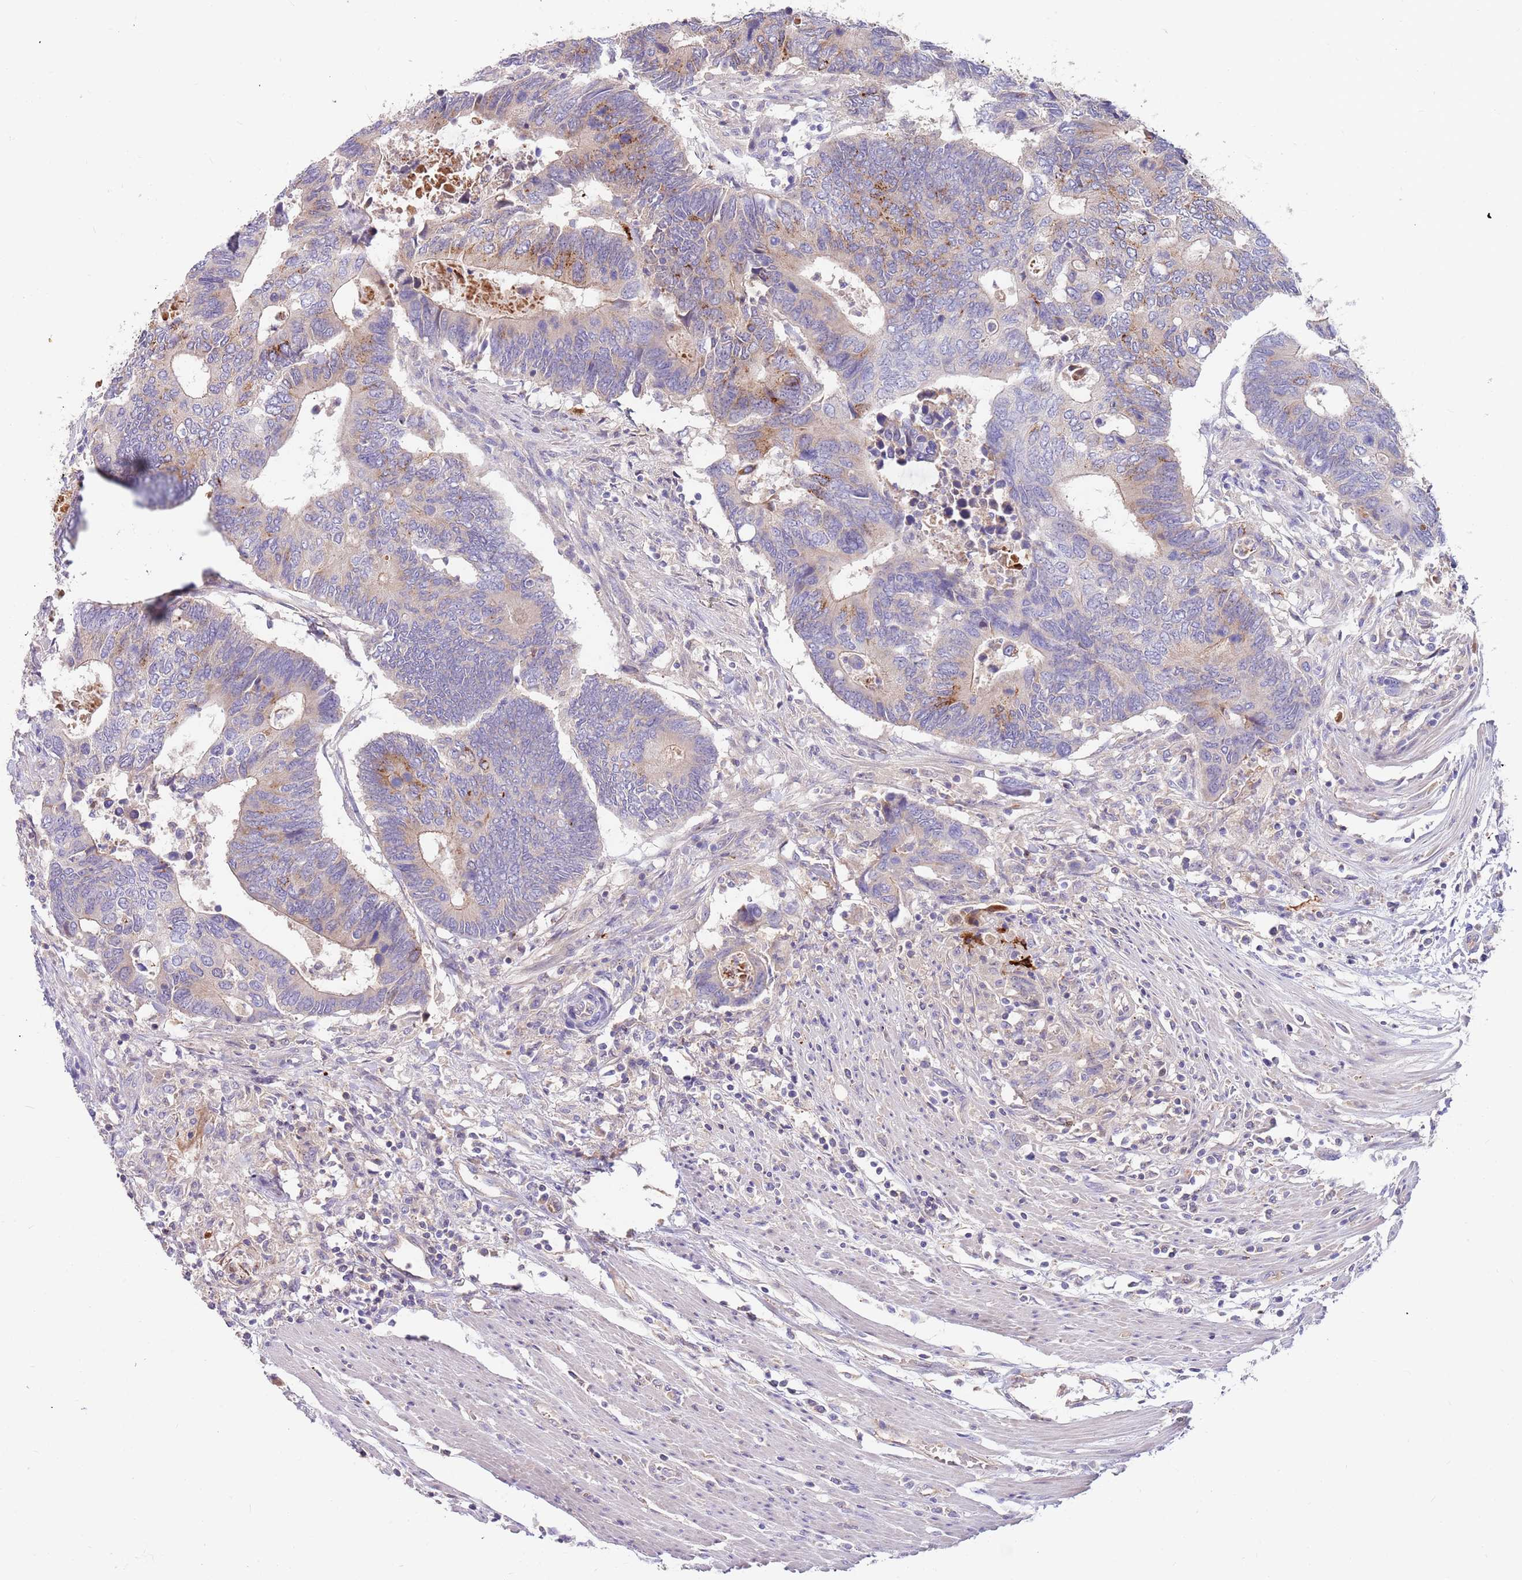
{"staining": {"intensity": "weak", "quantity": "<25%", "location": "cytoplasmic/membranous"}, "tissue": "colorectal cancer", "cell_type": "Tumor cells", "image_type": "cancer", "snomed": [{"axis": "morphology", "description": "Adenocarcinoma, NOS"}, {"axis": "topography", "description": "Colon"}], "caption": "Tumor cells show no significant protein positivity in colorectal cancer.", "gene": "BORCS5", "patient": {"sex": "male", "age": 87}}